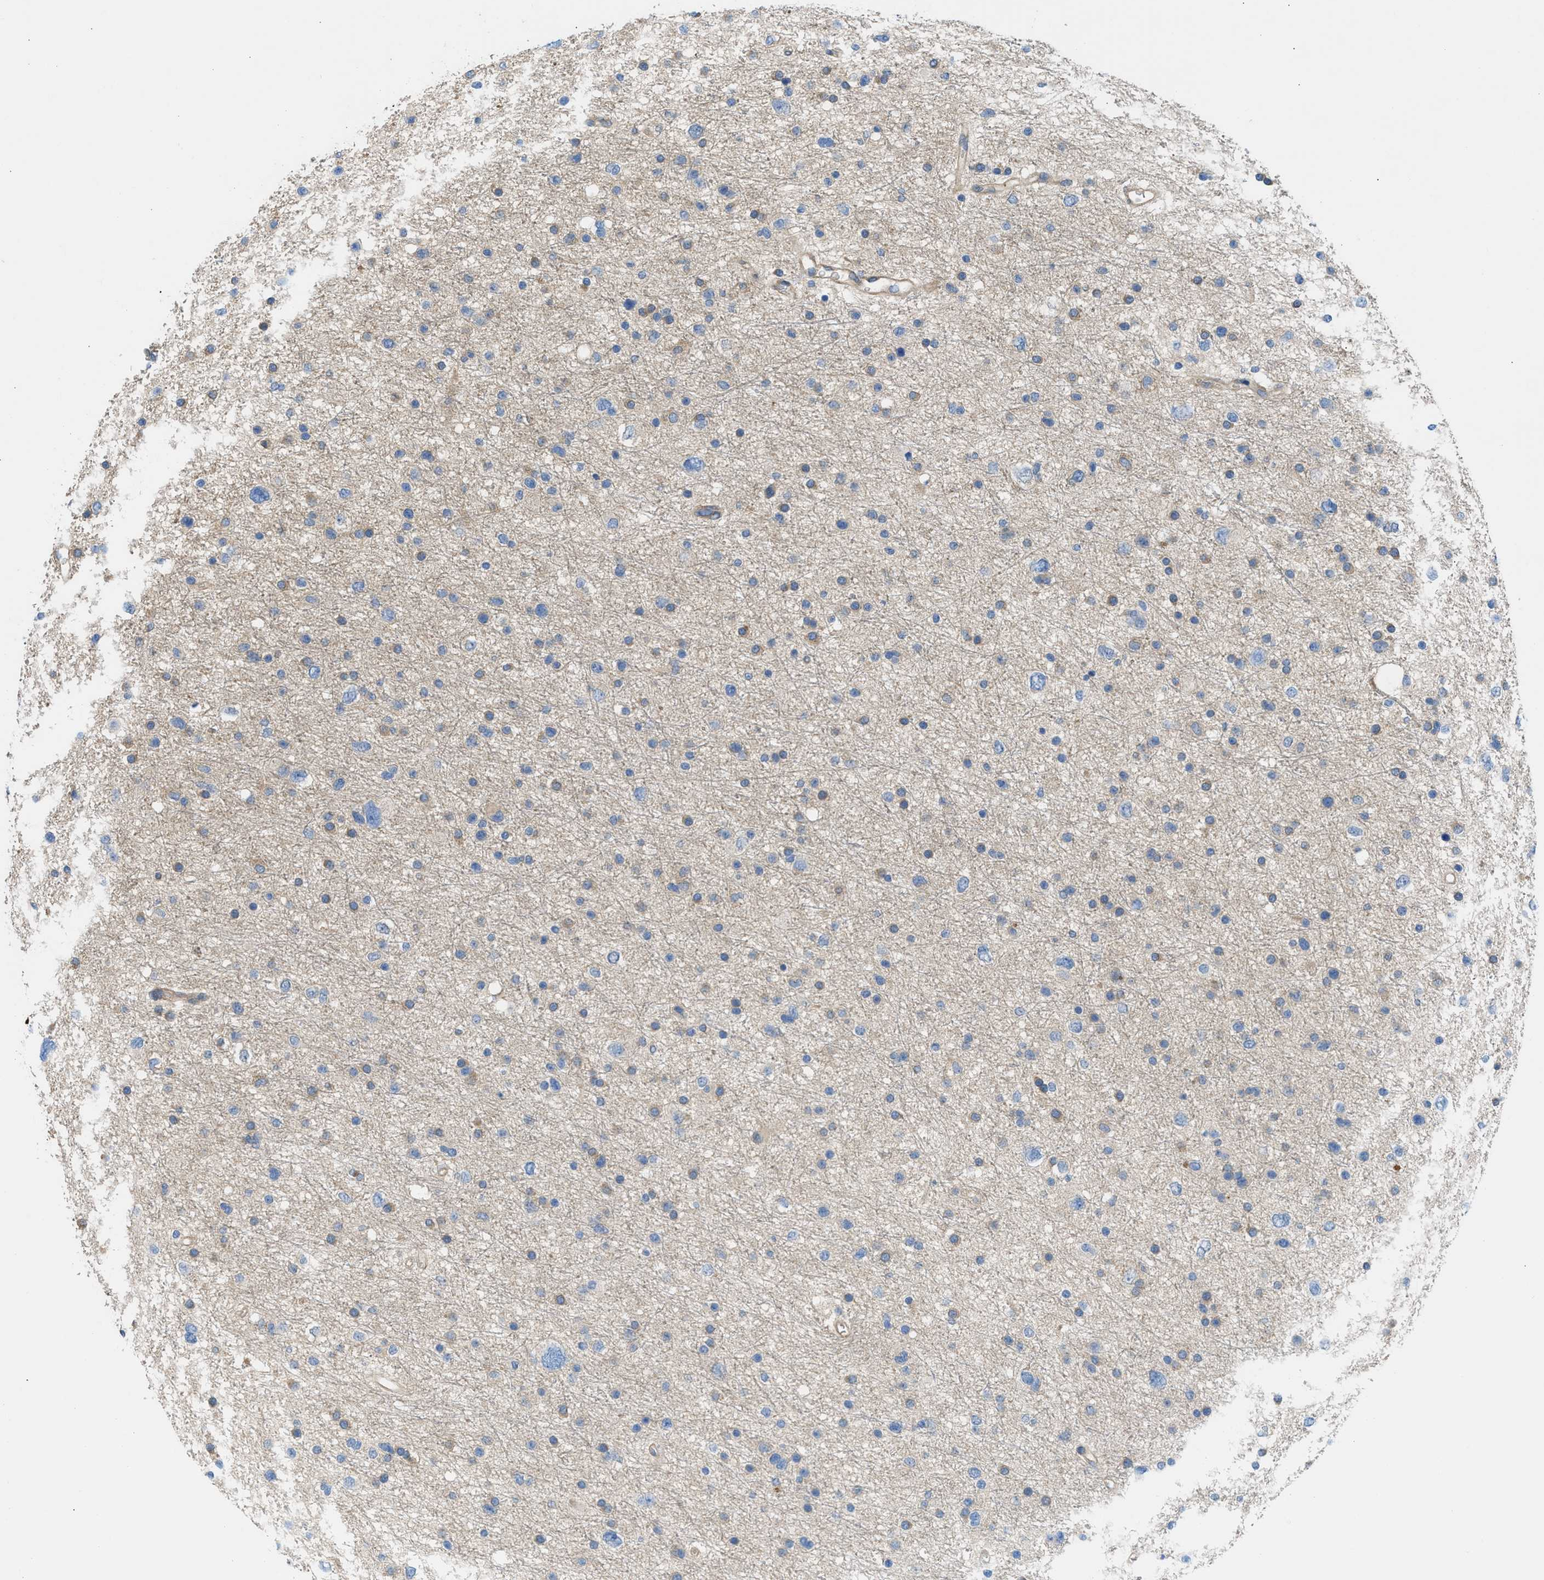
{"staining": {"intensity": "weak", "quantity": "<25%", "location": "cytoplasmic/membranous"}, "tissue": "glioma", "cell_type": "Tumor cells", "image_type": "cancer", "snomed": [{"axis": "morphology", "description": "Glioma, malignant, Low grade"}, {"axis": "topography", "description": "Brain"}], "caption": "Immunohistochemistry (IHC) image of human glioma stained for a protein (brown), which displays no expression in tumor cells. Brightfield microscopy of IHC stained with DAB (brown) and hematoxylin (blue), captured at high magnification.", "gene": "CHKB", "patient": {"sex": "female", "age": 37}}